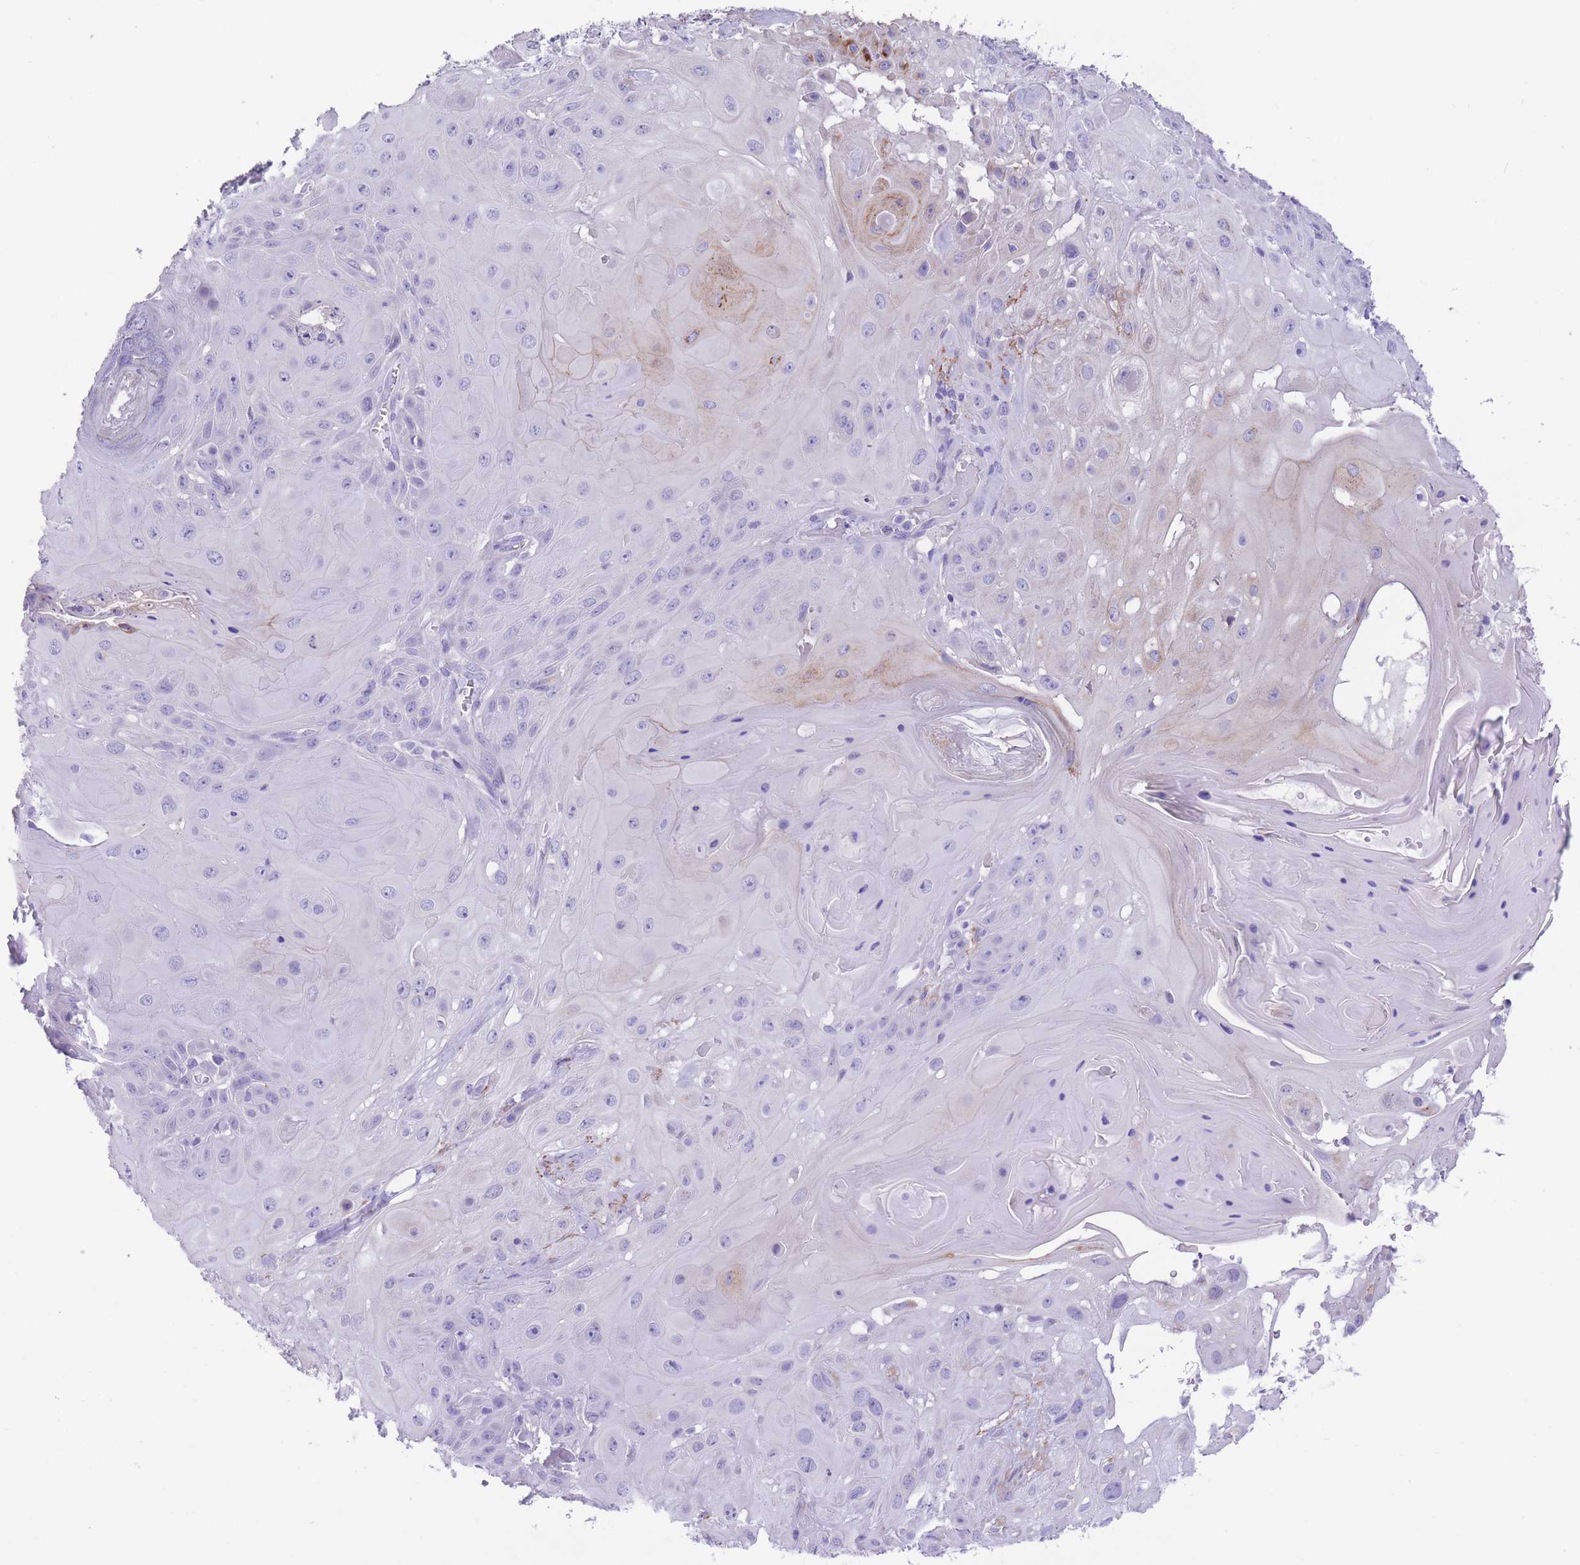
{"staining": {"intensity": "negative", "quantity": "none", "location": "none"}, "tissue": "skin cancer", "cell_type": "Tumor cells", "image_type": "cancer", "snomed": [{"axis": "morphology", "description": "Normal tissue, NOS"}, {"axis": "morphology", "description": "Squamous cell carcinoma, NOS"}, {"axis": "topography", "description": "Skin"}, {"axis": "topography", "description": "Cartilage tissue"}], "caption": "DAB immunohistochemical staining of human skin cancer (squamous cell carcinoma) exhibits no significant positivity in tumor cells.", "gene": "RAI2", "patient": {"sex": "female", "age": 79}}